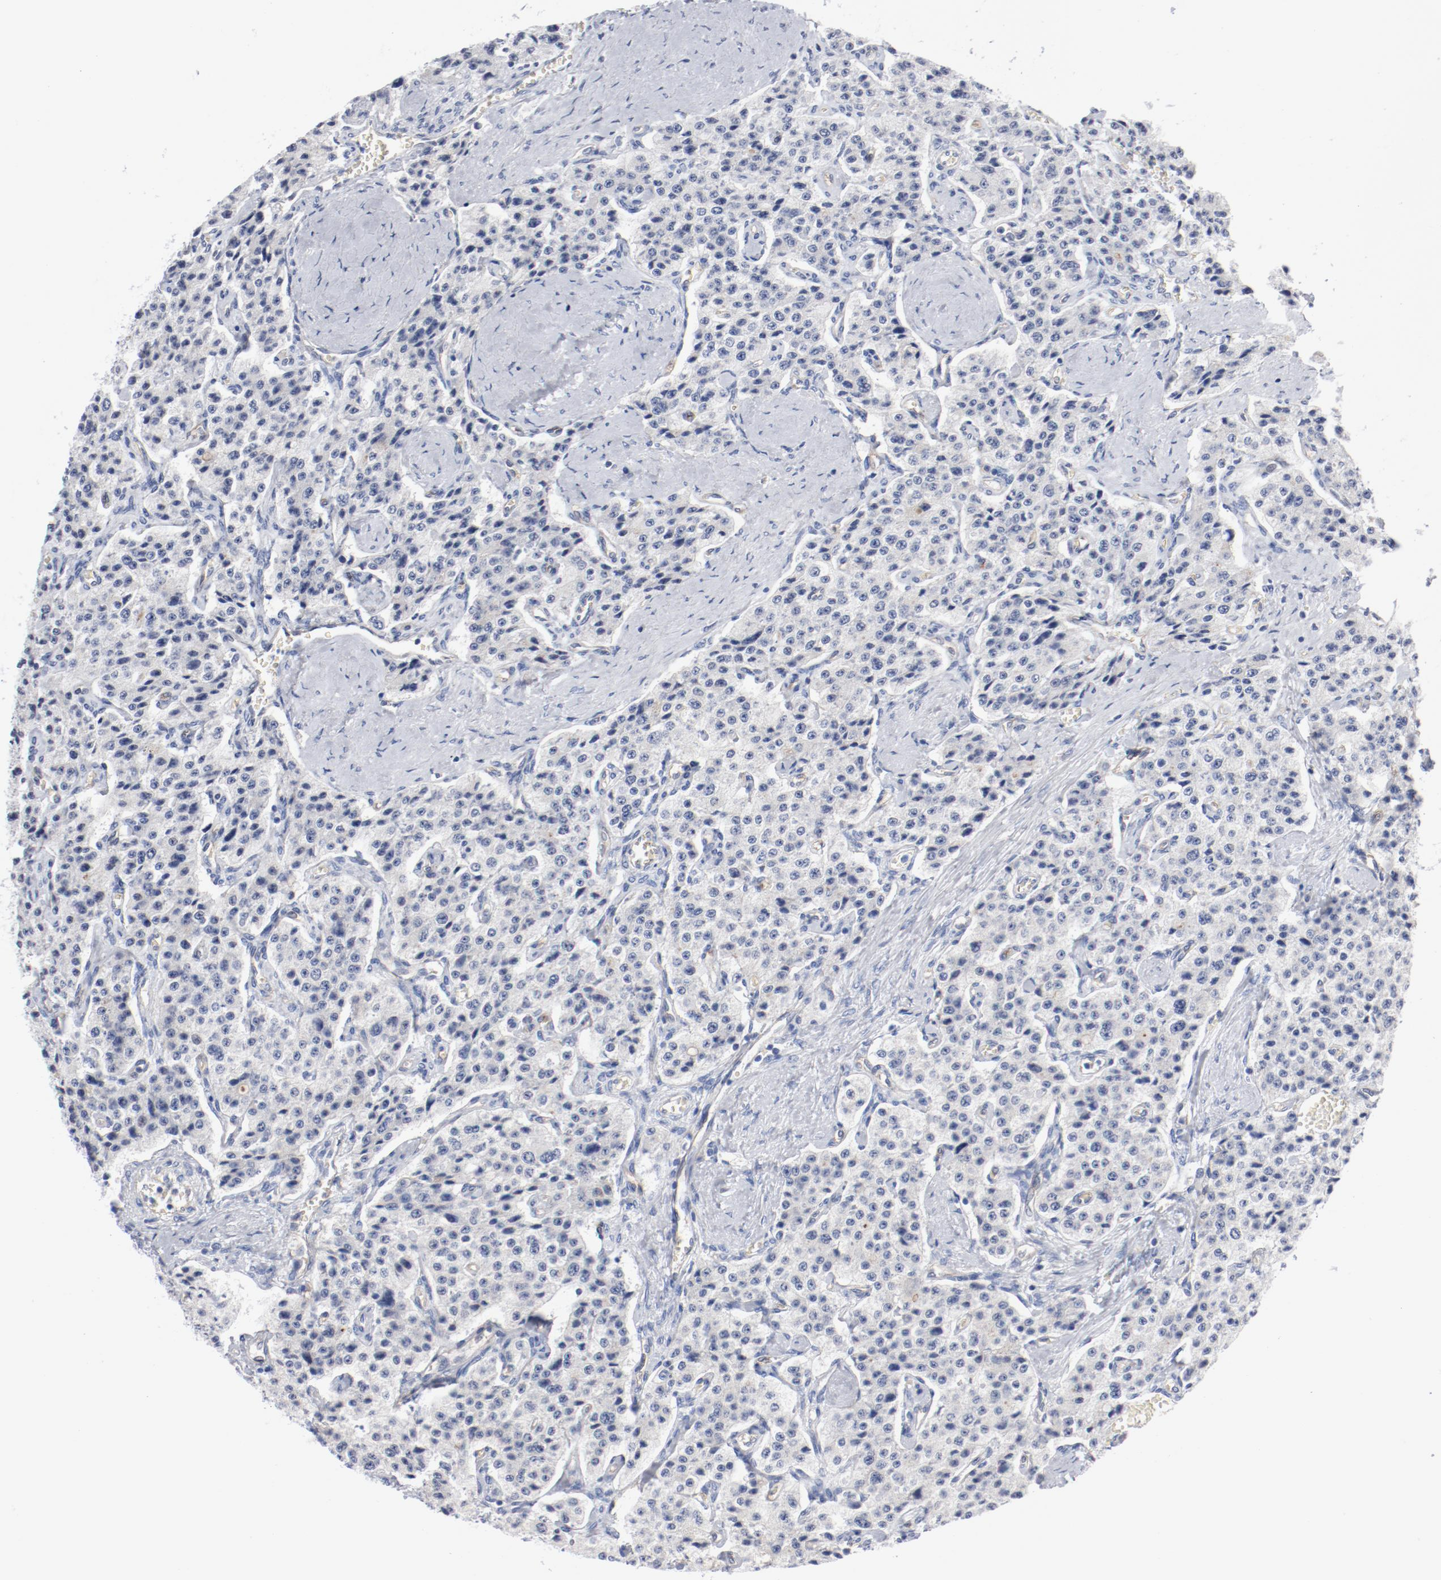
{"staining": {"intensity": "negative", "quantity": "none", "location": "none"}, "tissue": "carcinoid", "cell_type": "Tumor cells", "image_type": "cancer", "snomed": [{"axis": "morphology", "description": "Carcinoid, malignant, NOS"}, {"axis": "topography", "description": "Small intestine"}], "caption": "The immunohistochemistry (IHC) image has no significant staining in tumor cells of carcinoid (malignant) tissue.", "gene": "SHANK3", "patient": {"sex": "male", "age": 52}}